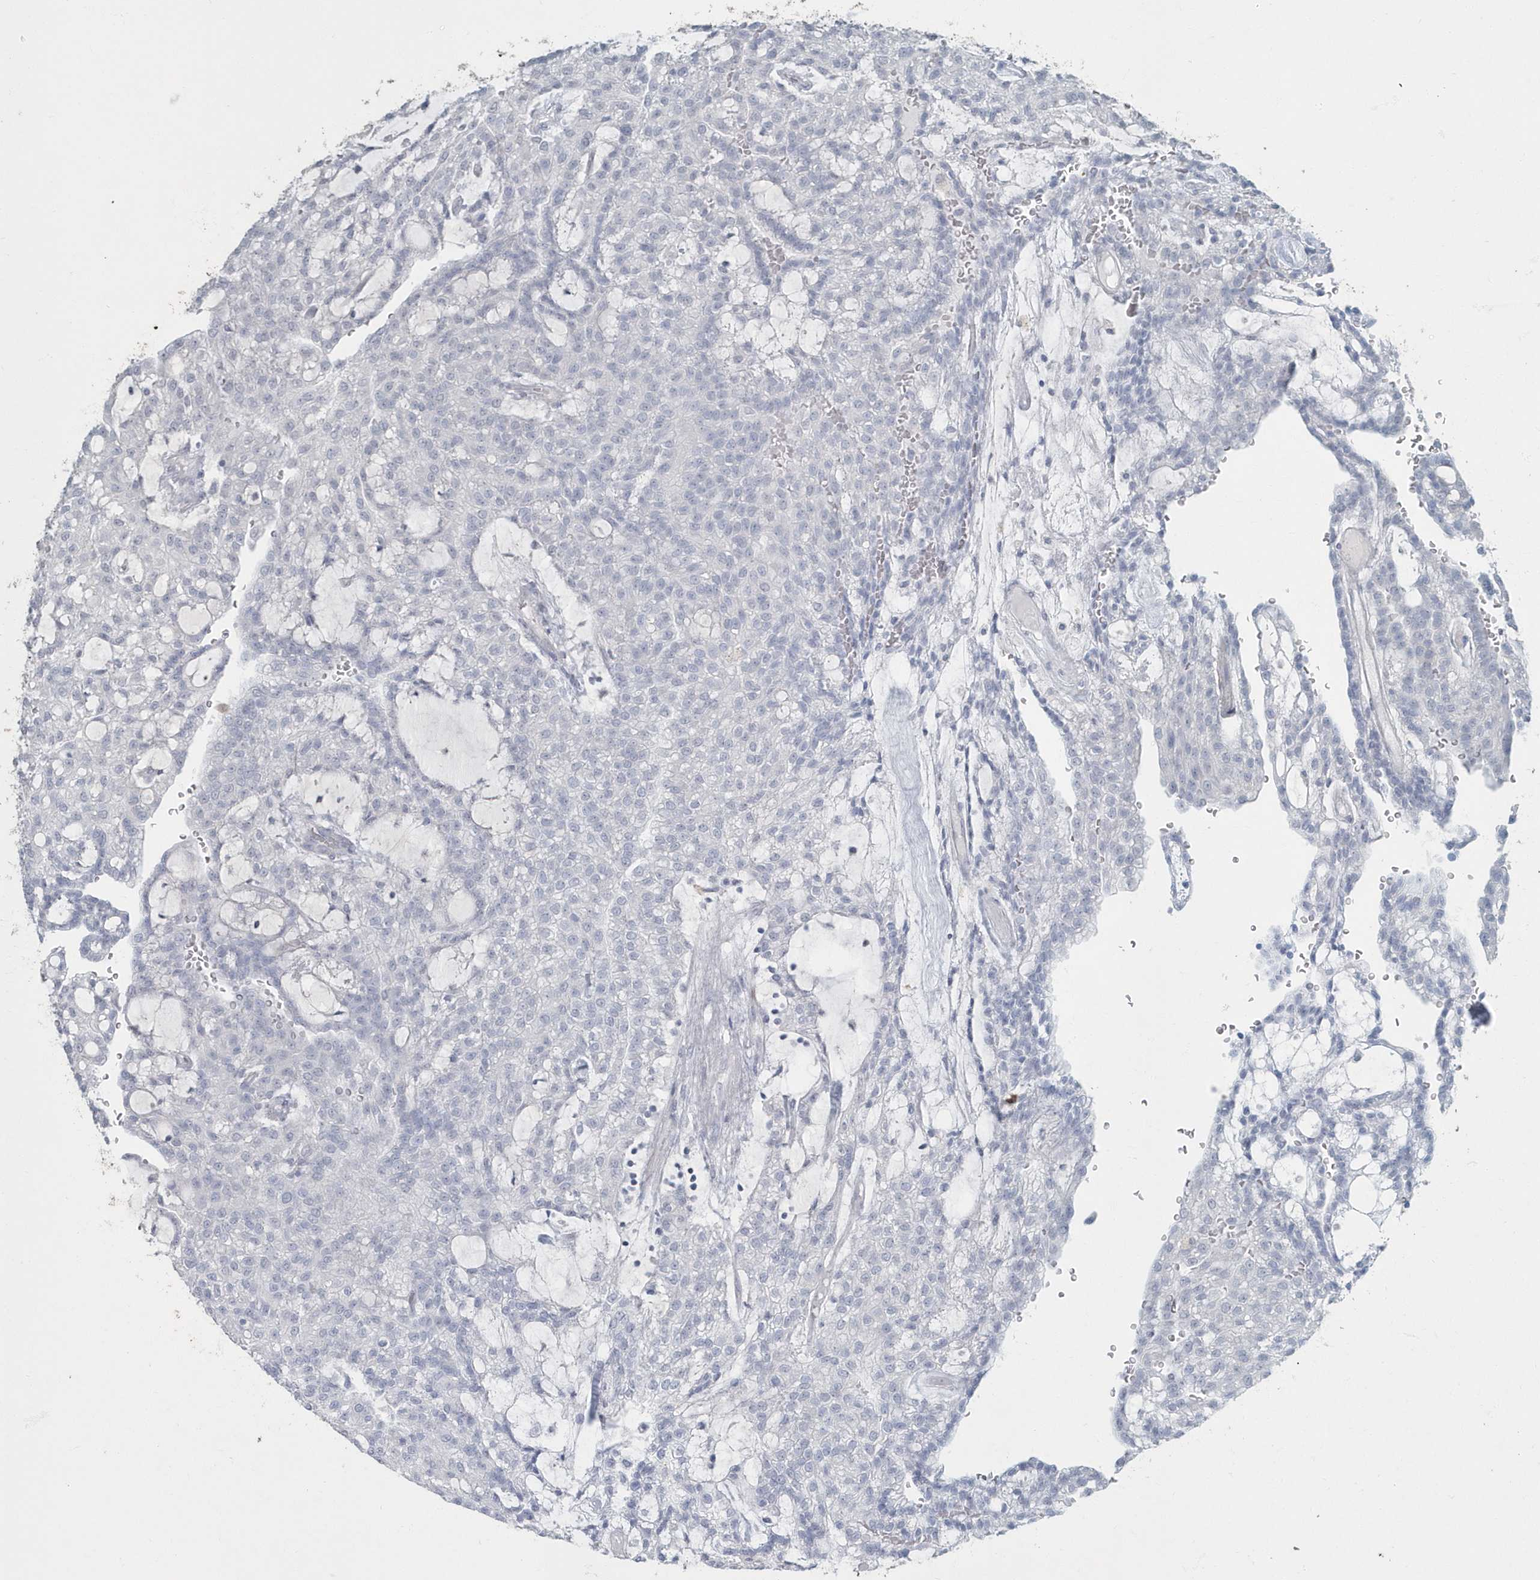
{"staining": {"intensity": "negative", "quantity": "none", "location": "none"}, "tissue": "renal cancer", "cell_type": "Tumor cells", "image_type": "cancer", "snomed": [{"axis": "morphology", "description": "Adenocarcinoma, NOS"}, {"axis": "topography", "description": "Kidney"}], "caption": "This histopathology image is of adenocarcinoma (renal) stained with IHC to label a protein in brown with the nuclei are counter-stained blue. There is no positivity in tumor cells. (Stains: DAB (3,3'-diaminobenzidine) immunohistochemistry with hematoxylin counter stain, Microscopy: brightfield microscopy at high magnification).", "gene": "MYOT", "patient": {"sex": "male", "age": 63}}